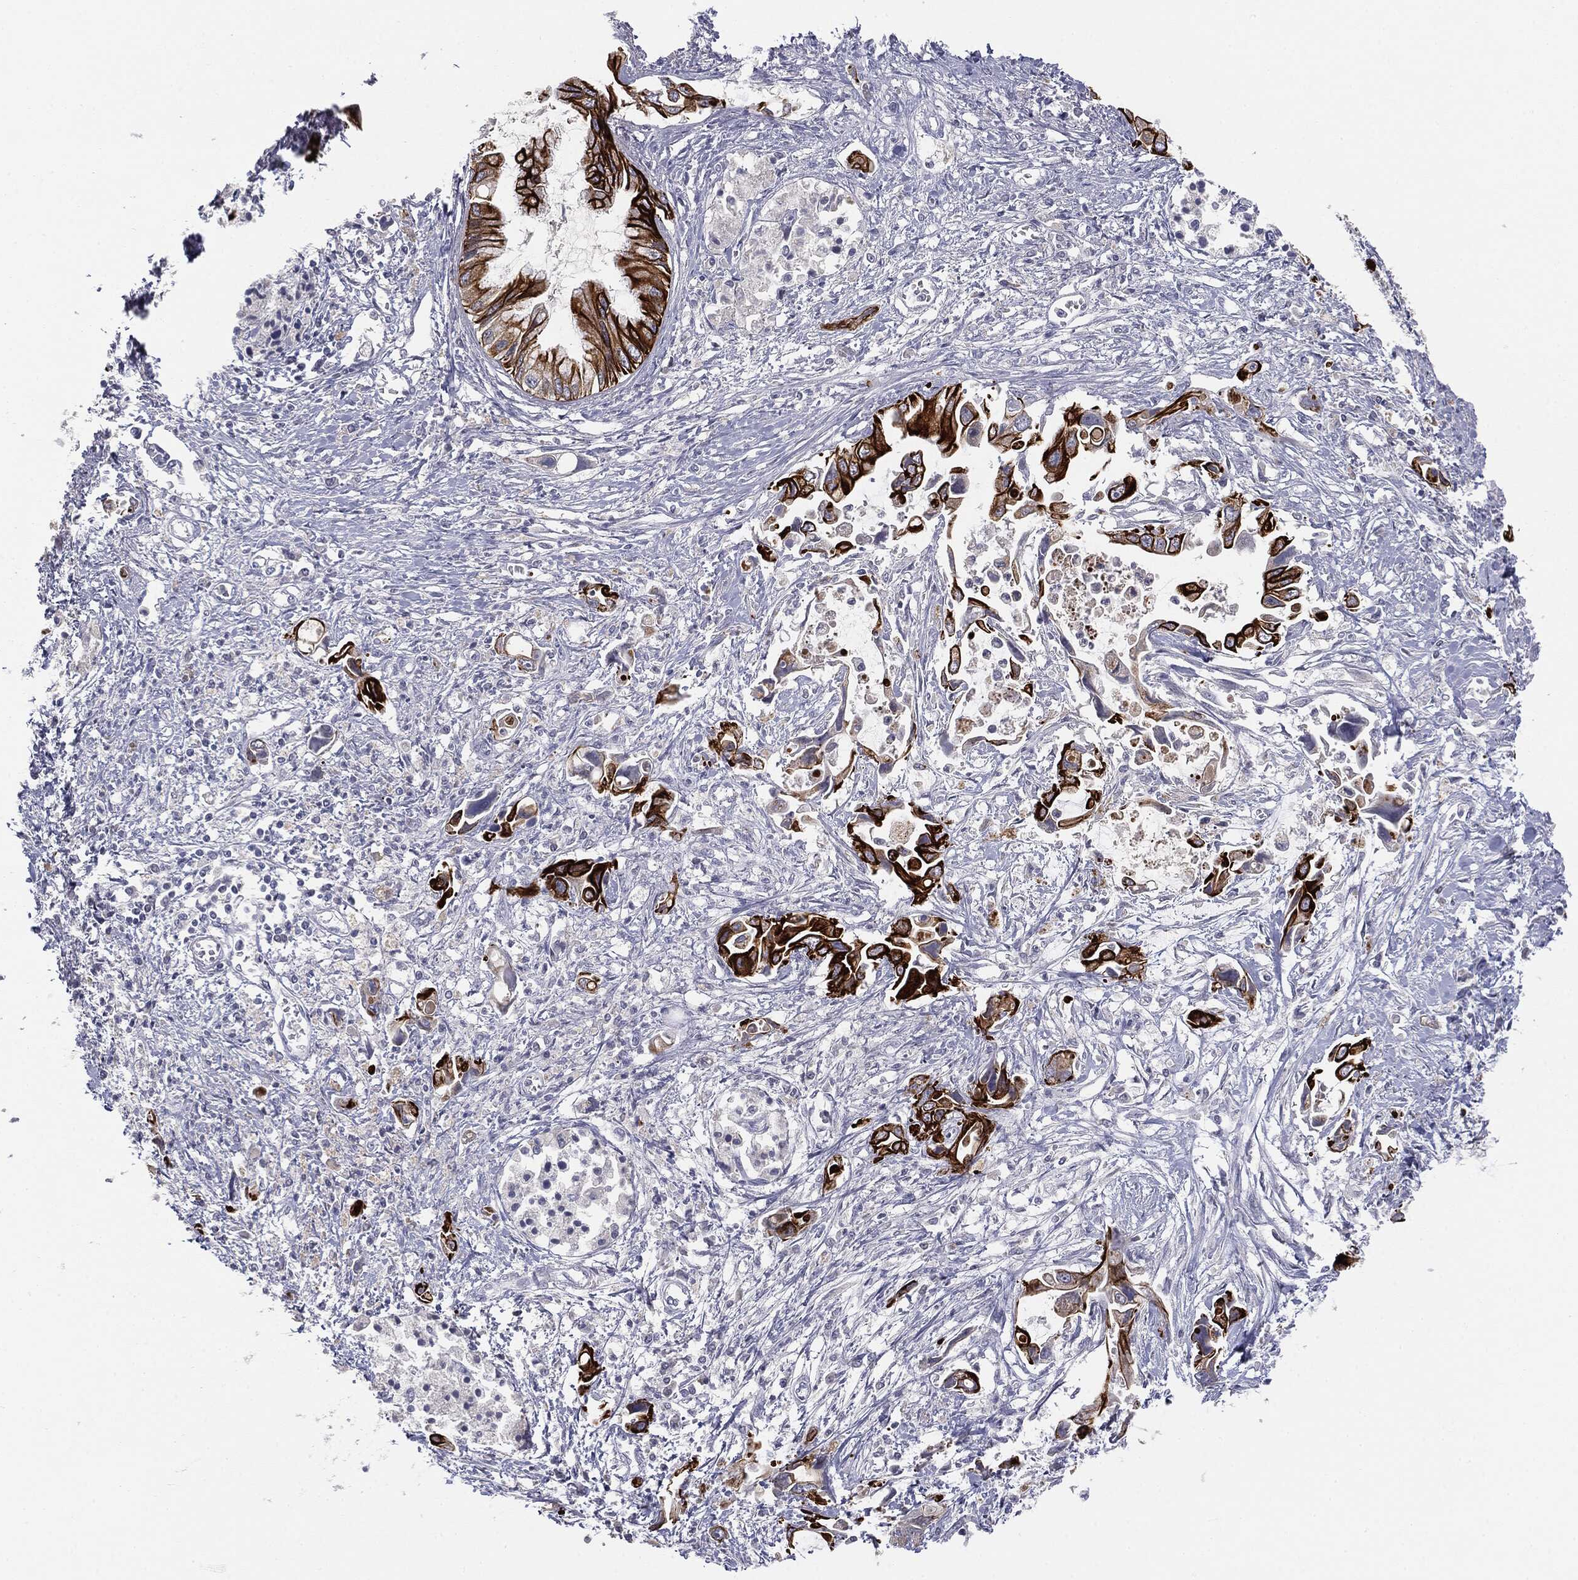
{"staining": {"intensity": "strong", "quantity": ">75%", "location": "cytoplasmic/membranous"}, "tissue": "pancreatic cancer", "cell_type": "Tumor cells", "image_type": "cancer", "snomed": [{"axis": "morphology", "description": "Adenocarcinoma, NOS"}, {"axis": "topography", "description": "Pancreas"}], "caption": "Strong cytoplasmic/membranous staining is present in approximately >75% of tumor cells in pancreatic cancer.", "gene": "MUC1", "patient": {"sex": "male", "age": 84}}